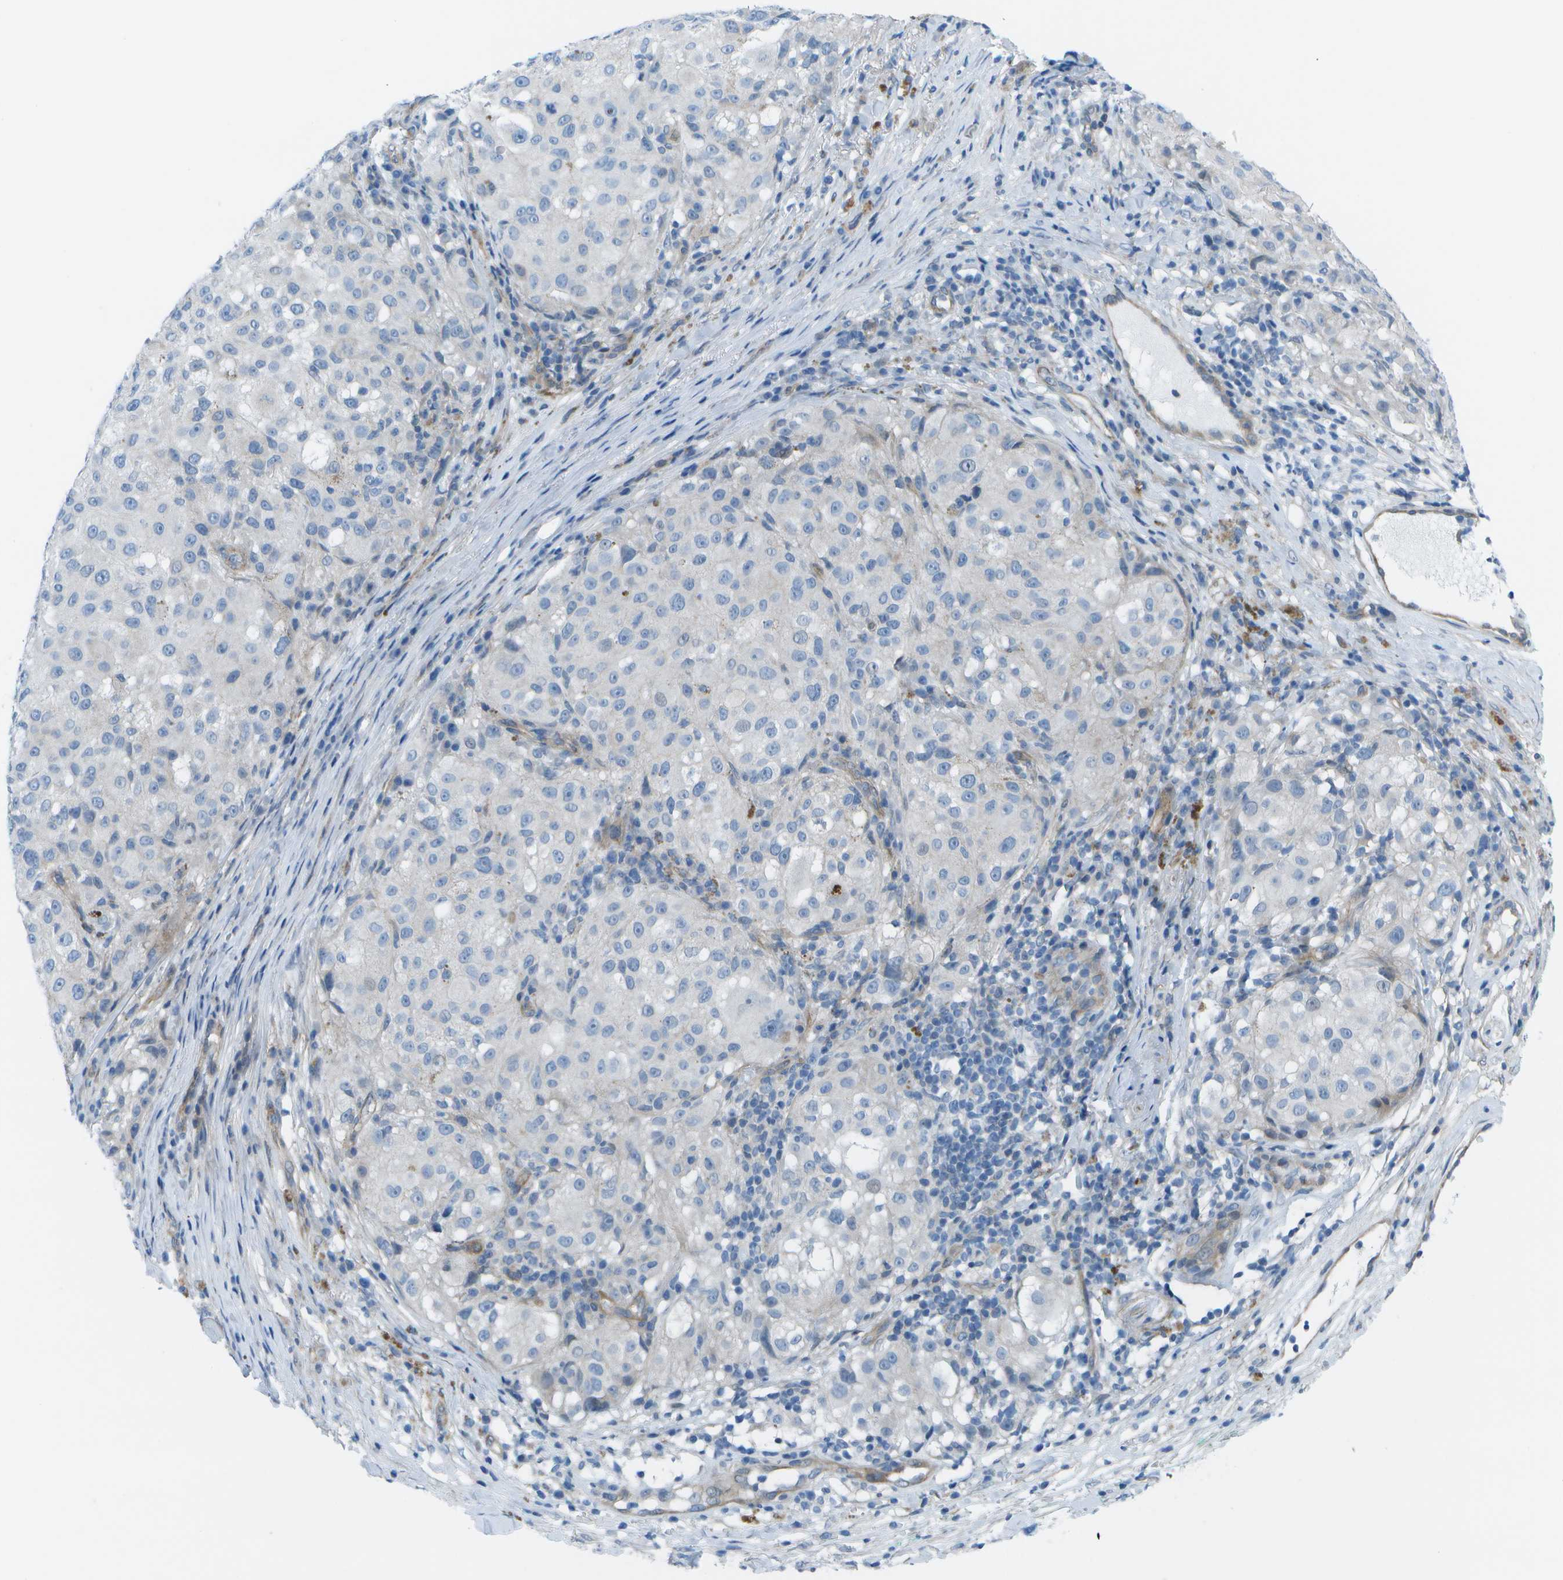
{"staining": {"intensity": "negative", "quantity": "none", "location": "none"}, "tissue": "melanoma", "cell_type": "Tumor cells", "image_type": "cancer", "snomed": [{"axis": "morphology", "description": "Necrosis, NOS"}, {"axis": "morphology", "description": "Malignant melanoma, NOS"}, {"axis": "topography", "description": "Skin"}], "caption": "IHC photomicrograph of neoplastic tissue: malignant melanoma stained with DAB displays no significant protein expression in tumor cells.", "gene": "SORBS3", "patient": {"sex": "female", "age": 87}}